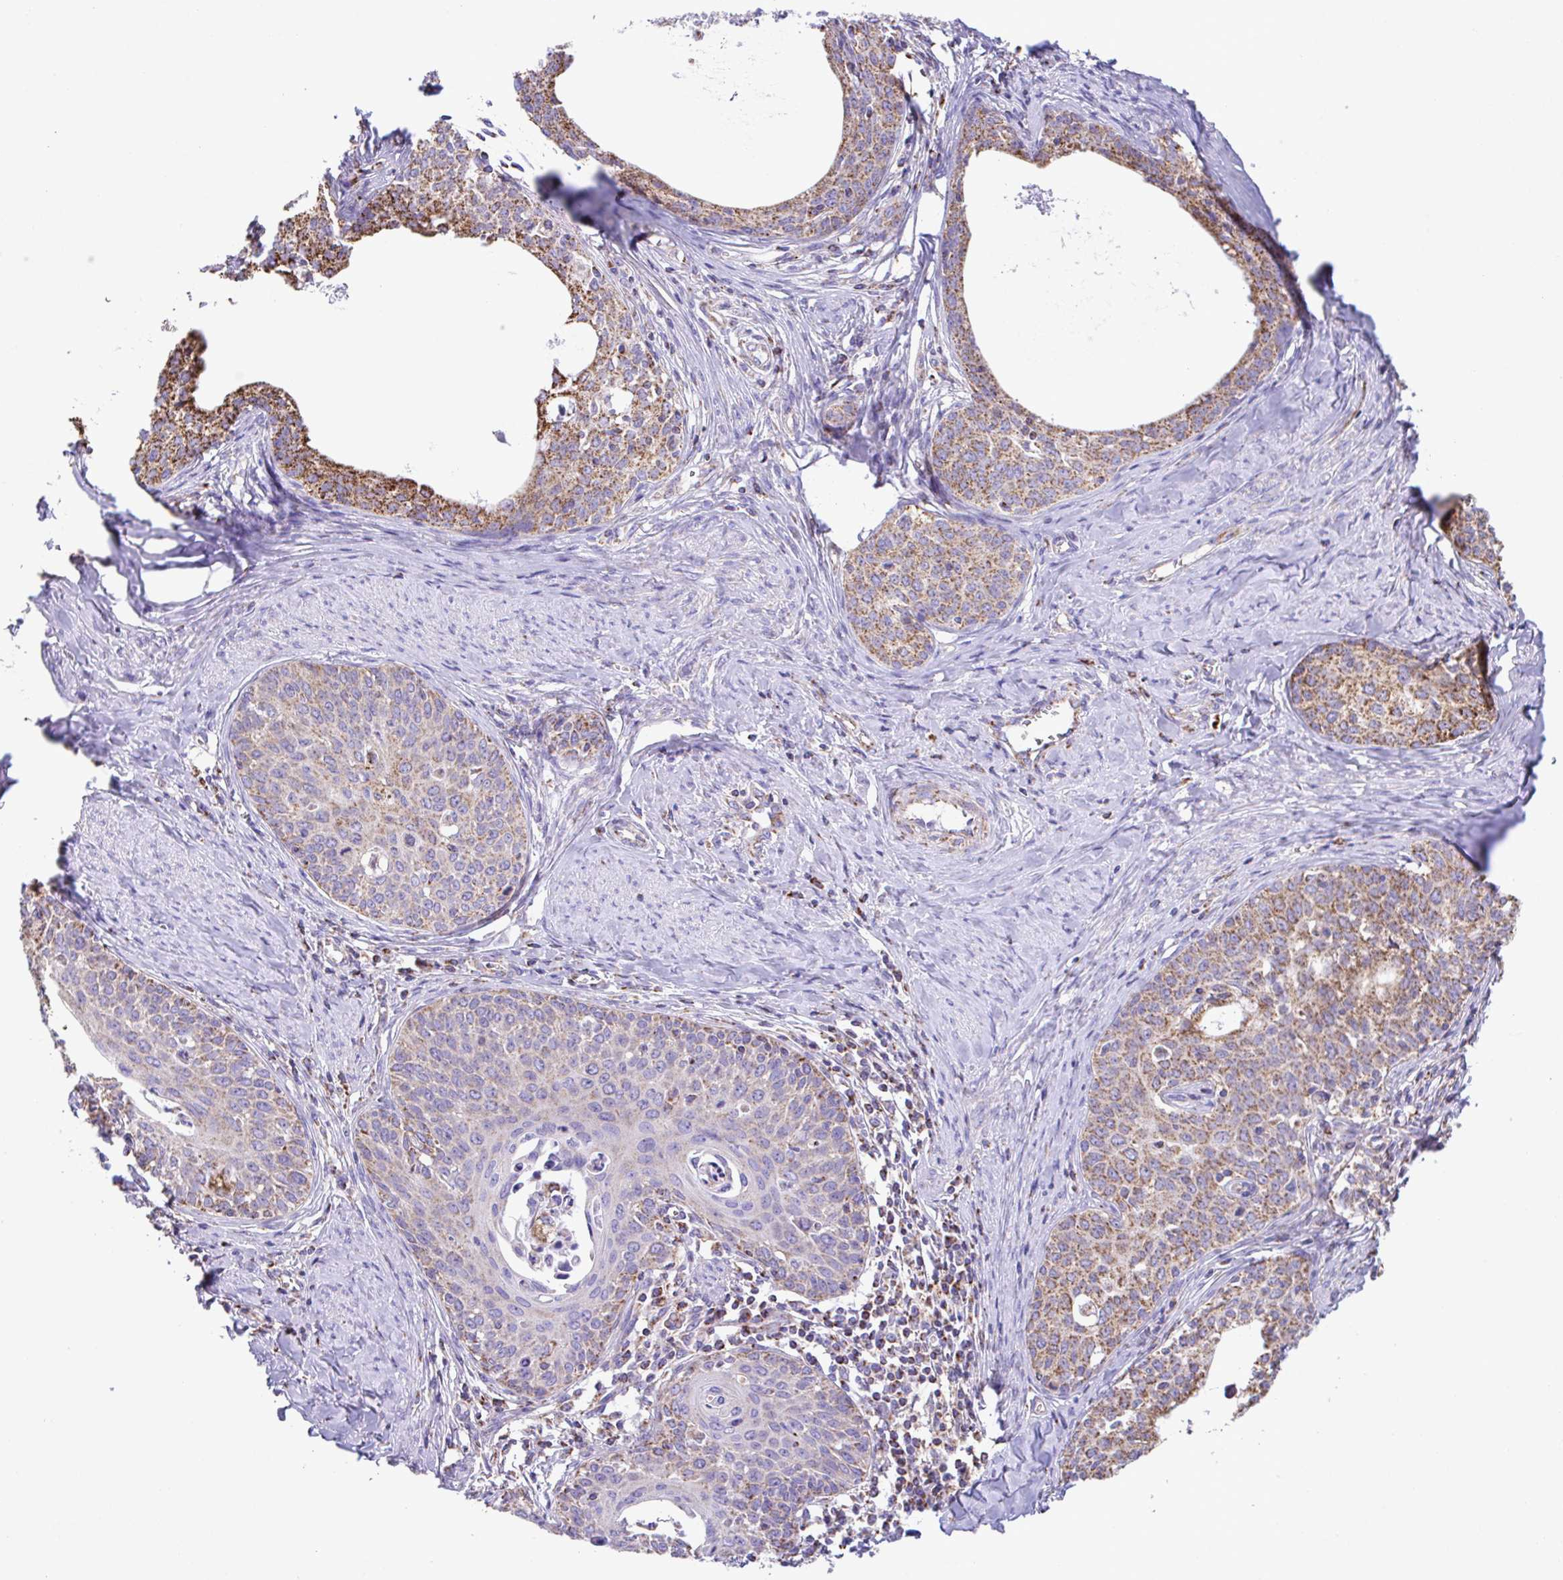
{"staining": {"intensity": "moderate", "quantity": "25%-75%", "location": "cytoplasmic/membranous"}, "tissue": "cervical cancer", "cell_type": "Tumor cells", "image_type": "cancer", "snomed": [{"axis": "morphology", "description": "Squamous cell carcinoma, NOS"}, {"axis": "morphology", "description": "Adenocarcinoma, NOS"}, {"axis": "topography", "description": "Cervix"}], "caption": "About 25%-75% of tumor cells in human adenocarcinoma (cervical) display moderate cytoplasmic/membranous protein expression as visualized by brown immunohistochemical staining.", "gene": "PCMTD2", "patient": {"sex": "female", "age": 52}}